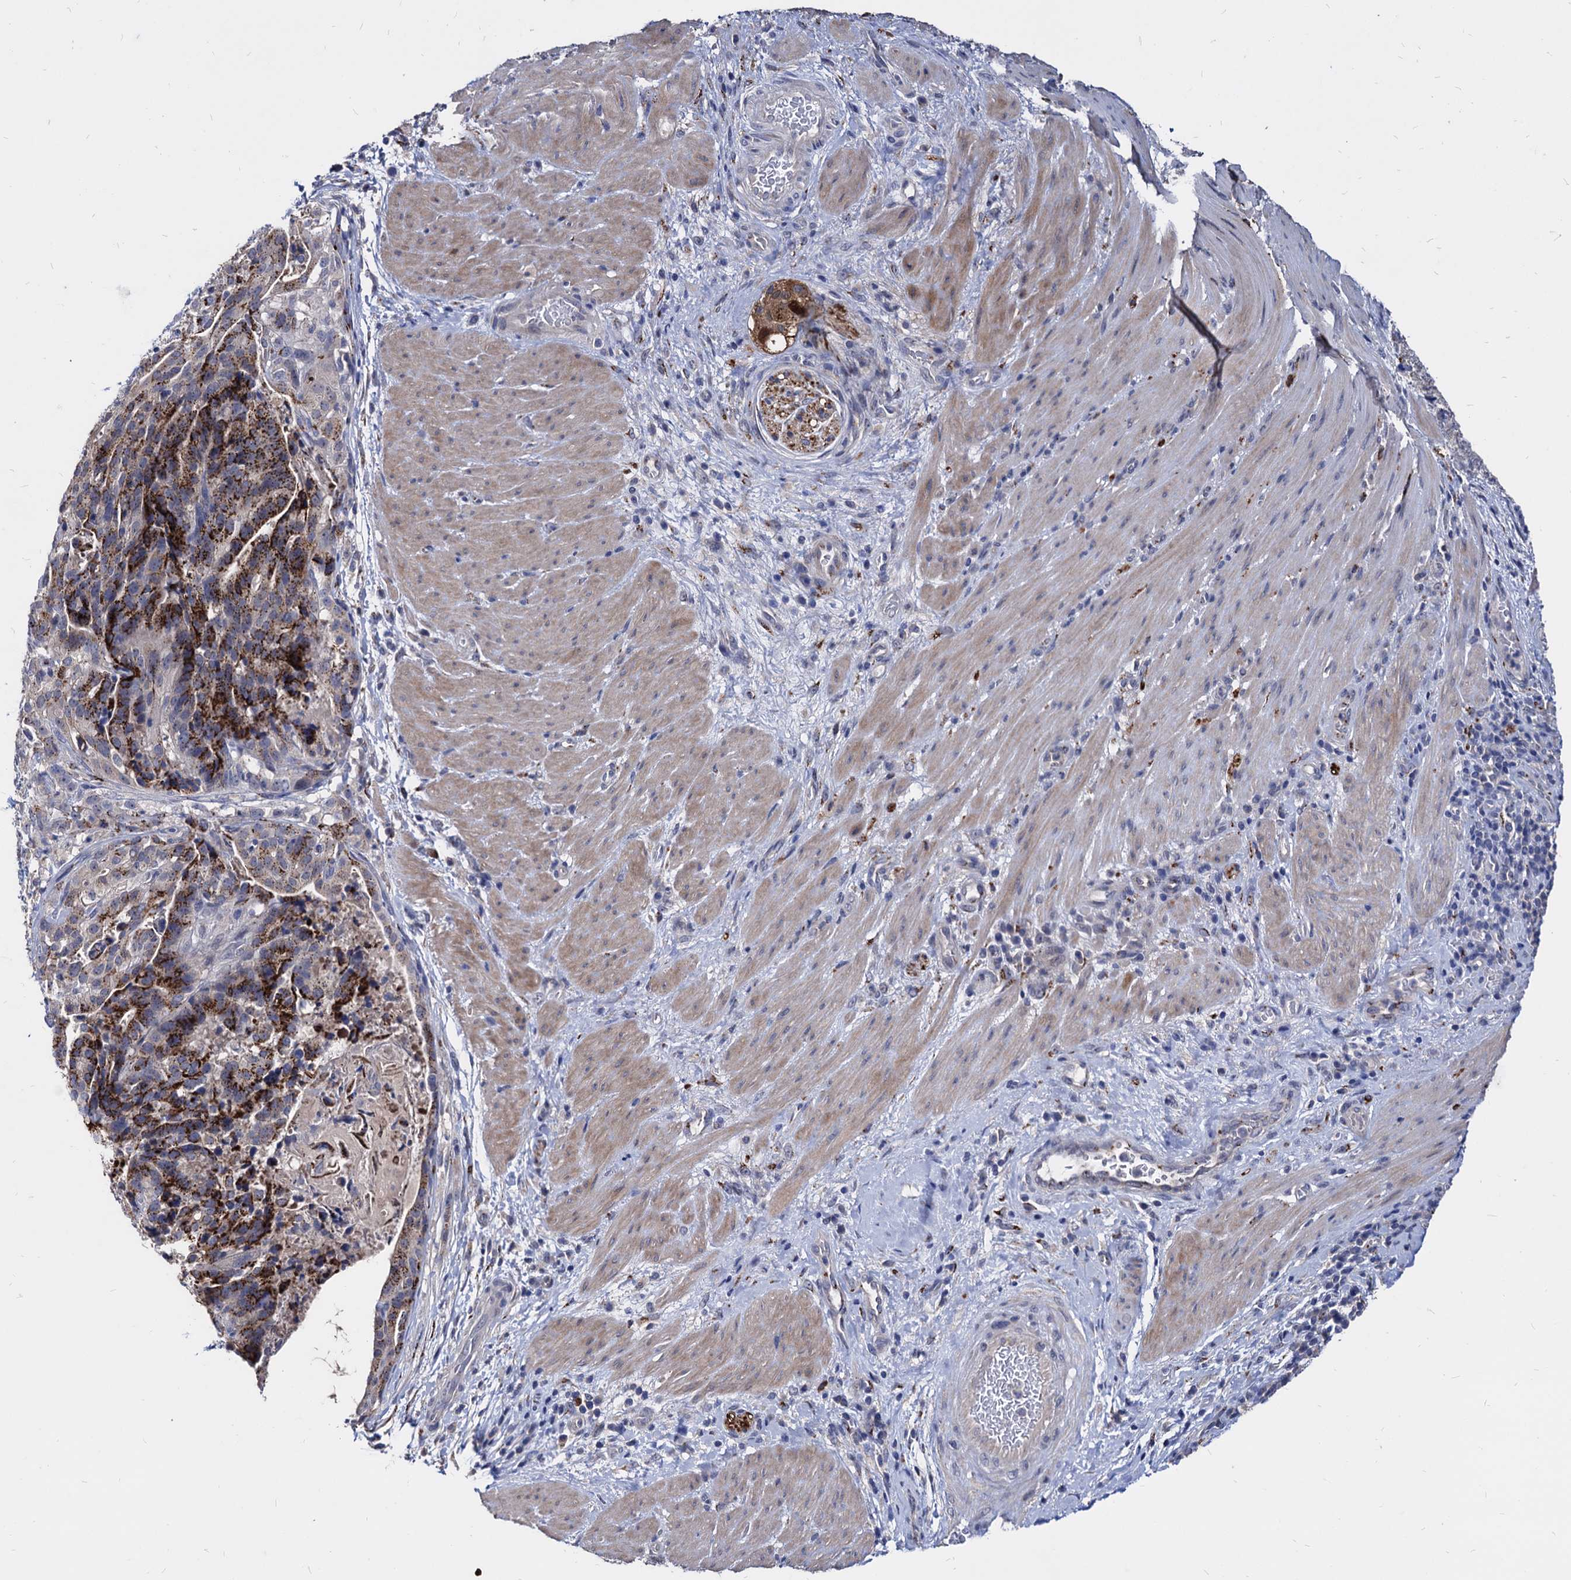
{"staining": {"intensity": "strong", "quantity": ">75%", "location": "cytoplasmic/membranous"}, "tissue": "stomach cancer", "cell_type": "Tumor cells", "image_type": "cancer", "snomed": [{"axis": "morphology", "description": "Adenocarcinoma, NOS"}, {"axis": "topography", "description": "Stomach"}], "caption": "A high-resolution photomicrograph shows immunohistochemistry staining of stomach adenocarcinoma, which shows strong cytoplasmic/membranous positivity in approximately >75% of tumor cells.", "gene": "ESD", "patient": {"sex": "male", "age": 48}}